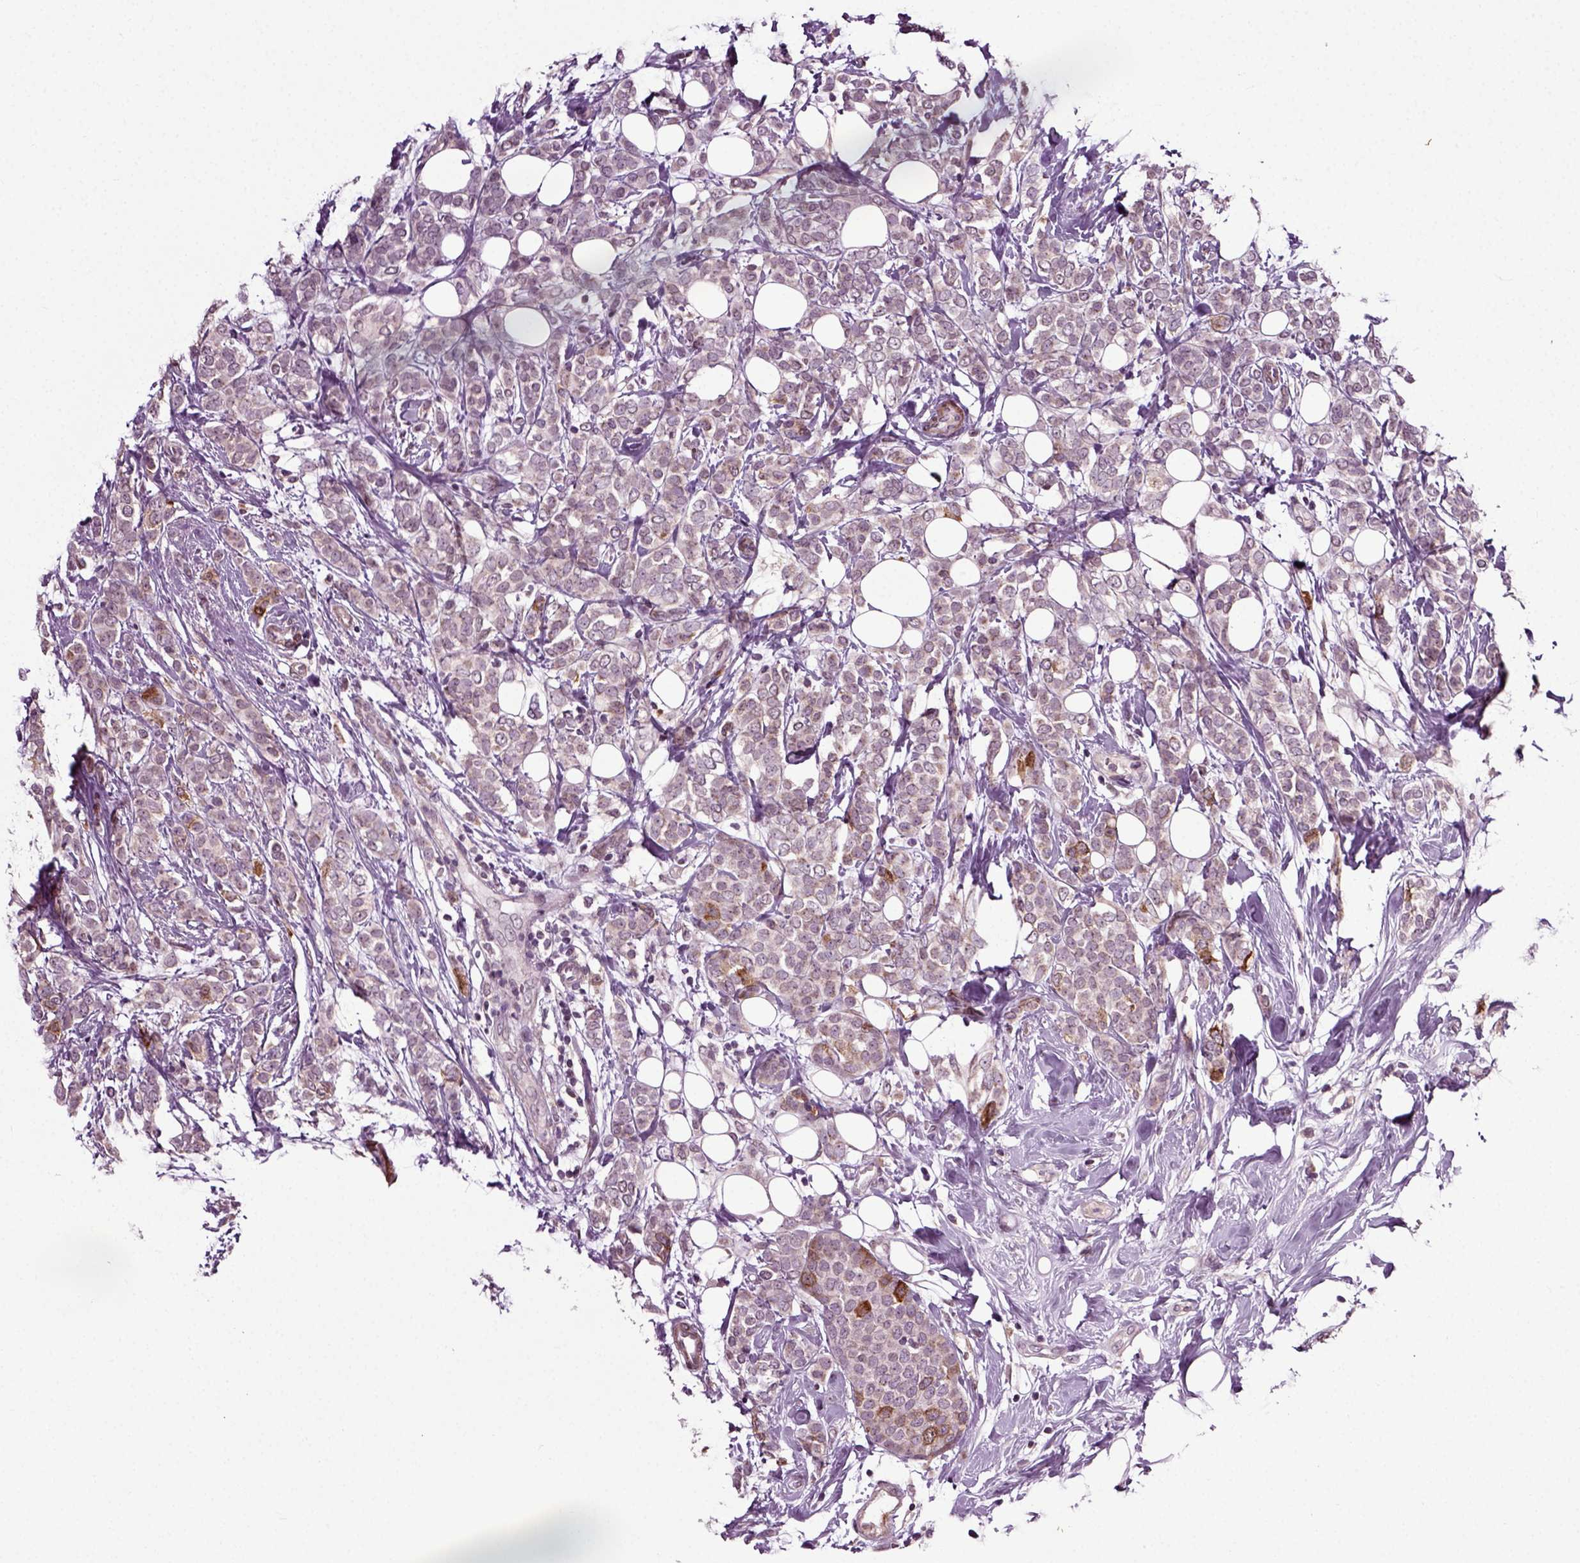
{"staining": {"intensity": "strong", "quantity": "<25%", "location": "cytoplasmic/membranous"}, "tissue": "breast cancer", "cell_type": "Tumor cells", "image_type": "cancer", "snomed": [{"axis": "morphology", "description": "Lobular carcinoma"}, {"axis": "topography", "description": "Breast"}], "caption": "There is medium levels of strong cytoplasmic/membranous positivity in tumor cells of lobular carcinoma (breast), as demonstrated by immunohistochemical staining (brown color).", "gene": "KNSTRN", "patient": {"sex": "female", "age": 49}}